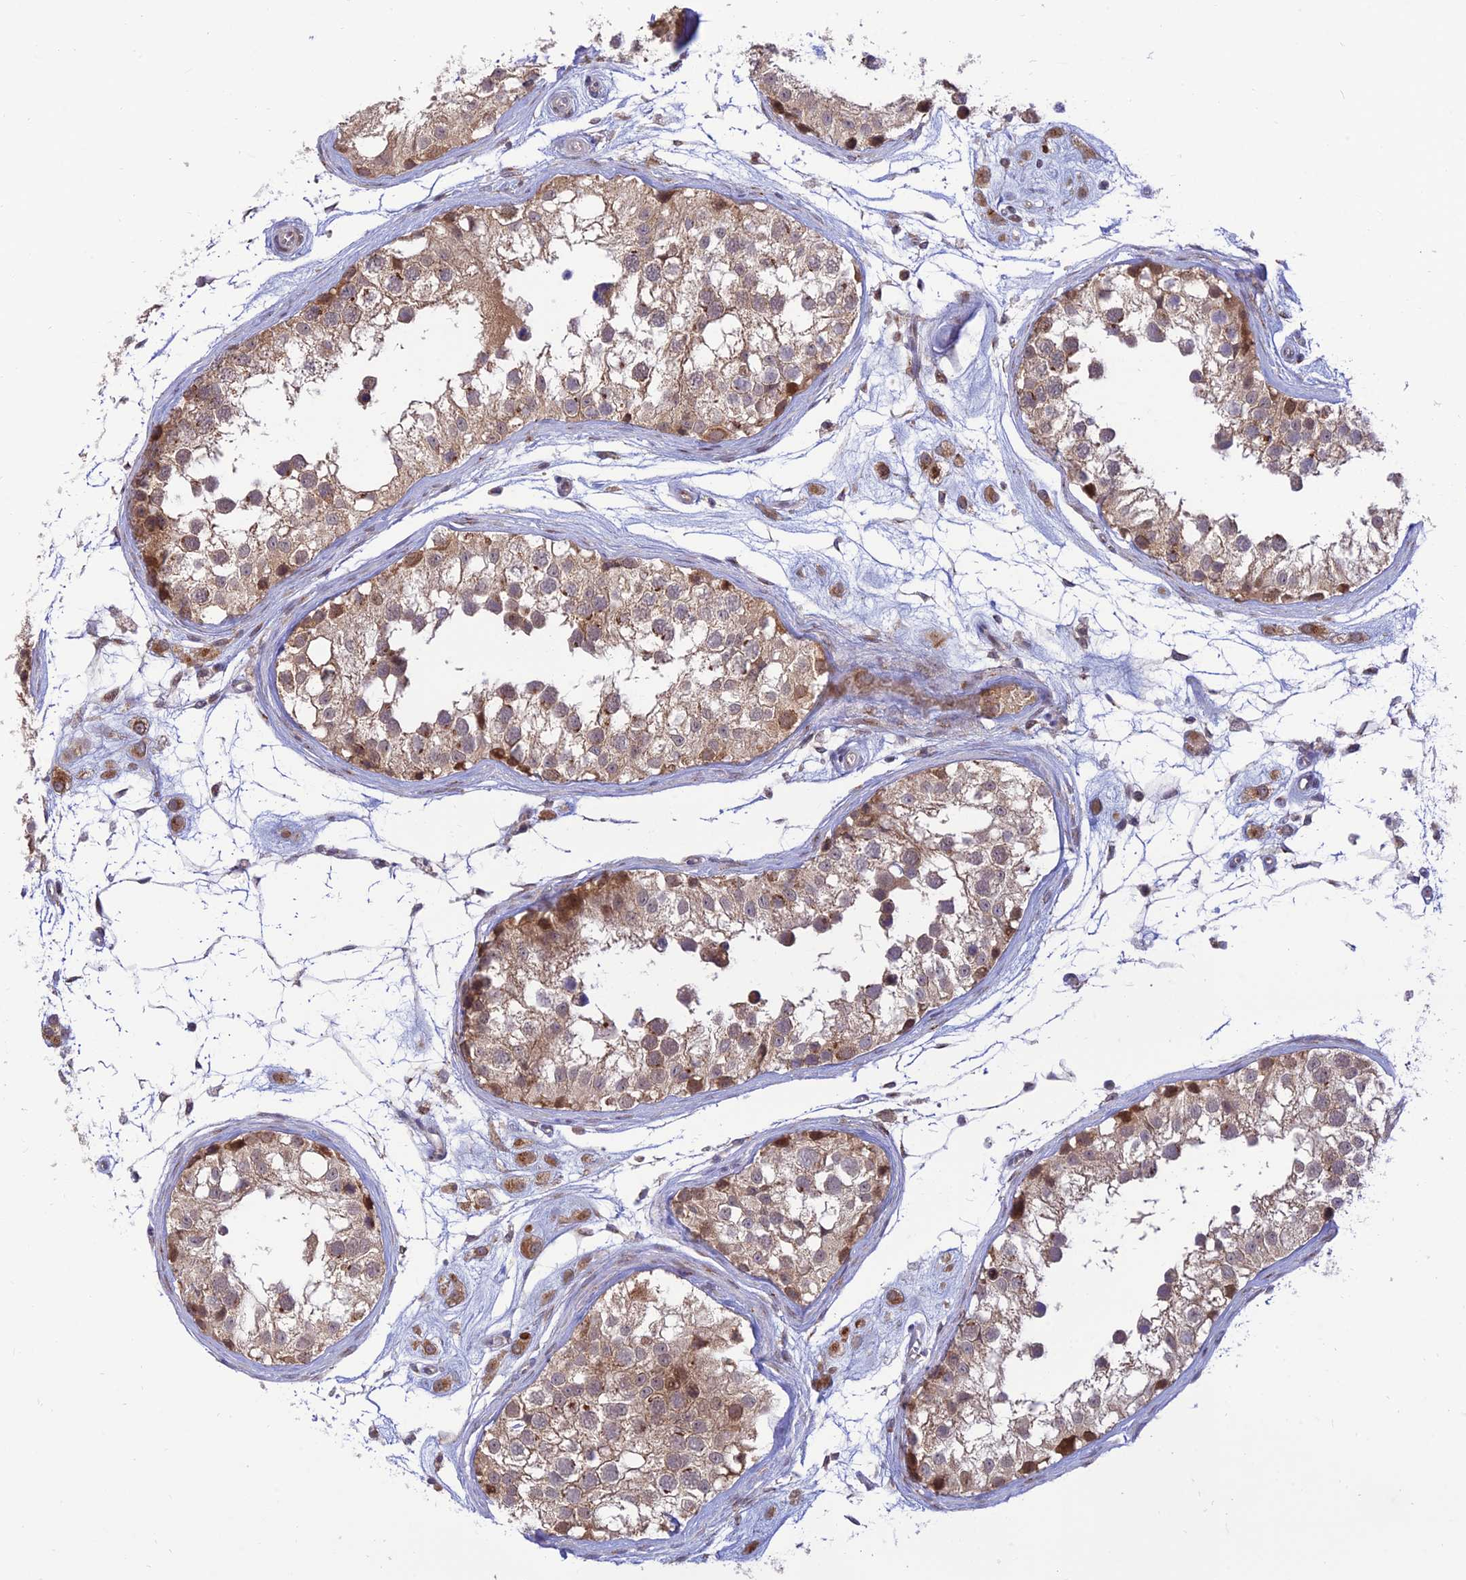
{"staining": {"intensity": "moderate", "quantity": ">75%", "location": "cytoplasmic/membranous"}, "tissue": "testis", "cell_type": "Cells in seminiferous ducts", "image_type": "normal", "snomed": [{"axis": "morphology", "description": "Normal tissue, NOS"}, {"axis": "morphology", "description": "Adenocarcinoma, metastatic, NOS"}, {"axis": "topography", "description": "Testis"}], "caption": "Immunohistochemical staining of benign testis displays moderate cytoplasmic/membranous protein positivity in about >75% of cells in seminiferous ducts. The staining is performed using DAB brown chromogen to label protein expression. The nuclei are counter-stained blue using hematoxylin.", "gene": "GOLGA3", "patient": {"sex": "male", "age": 26}}